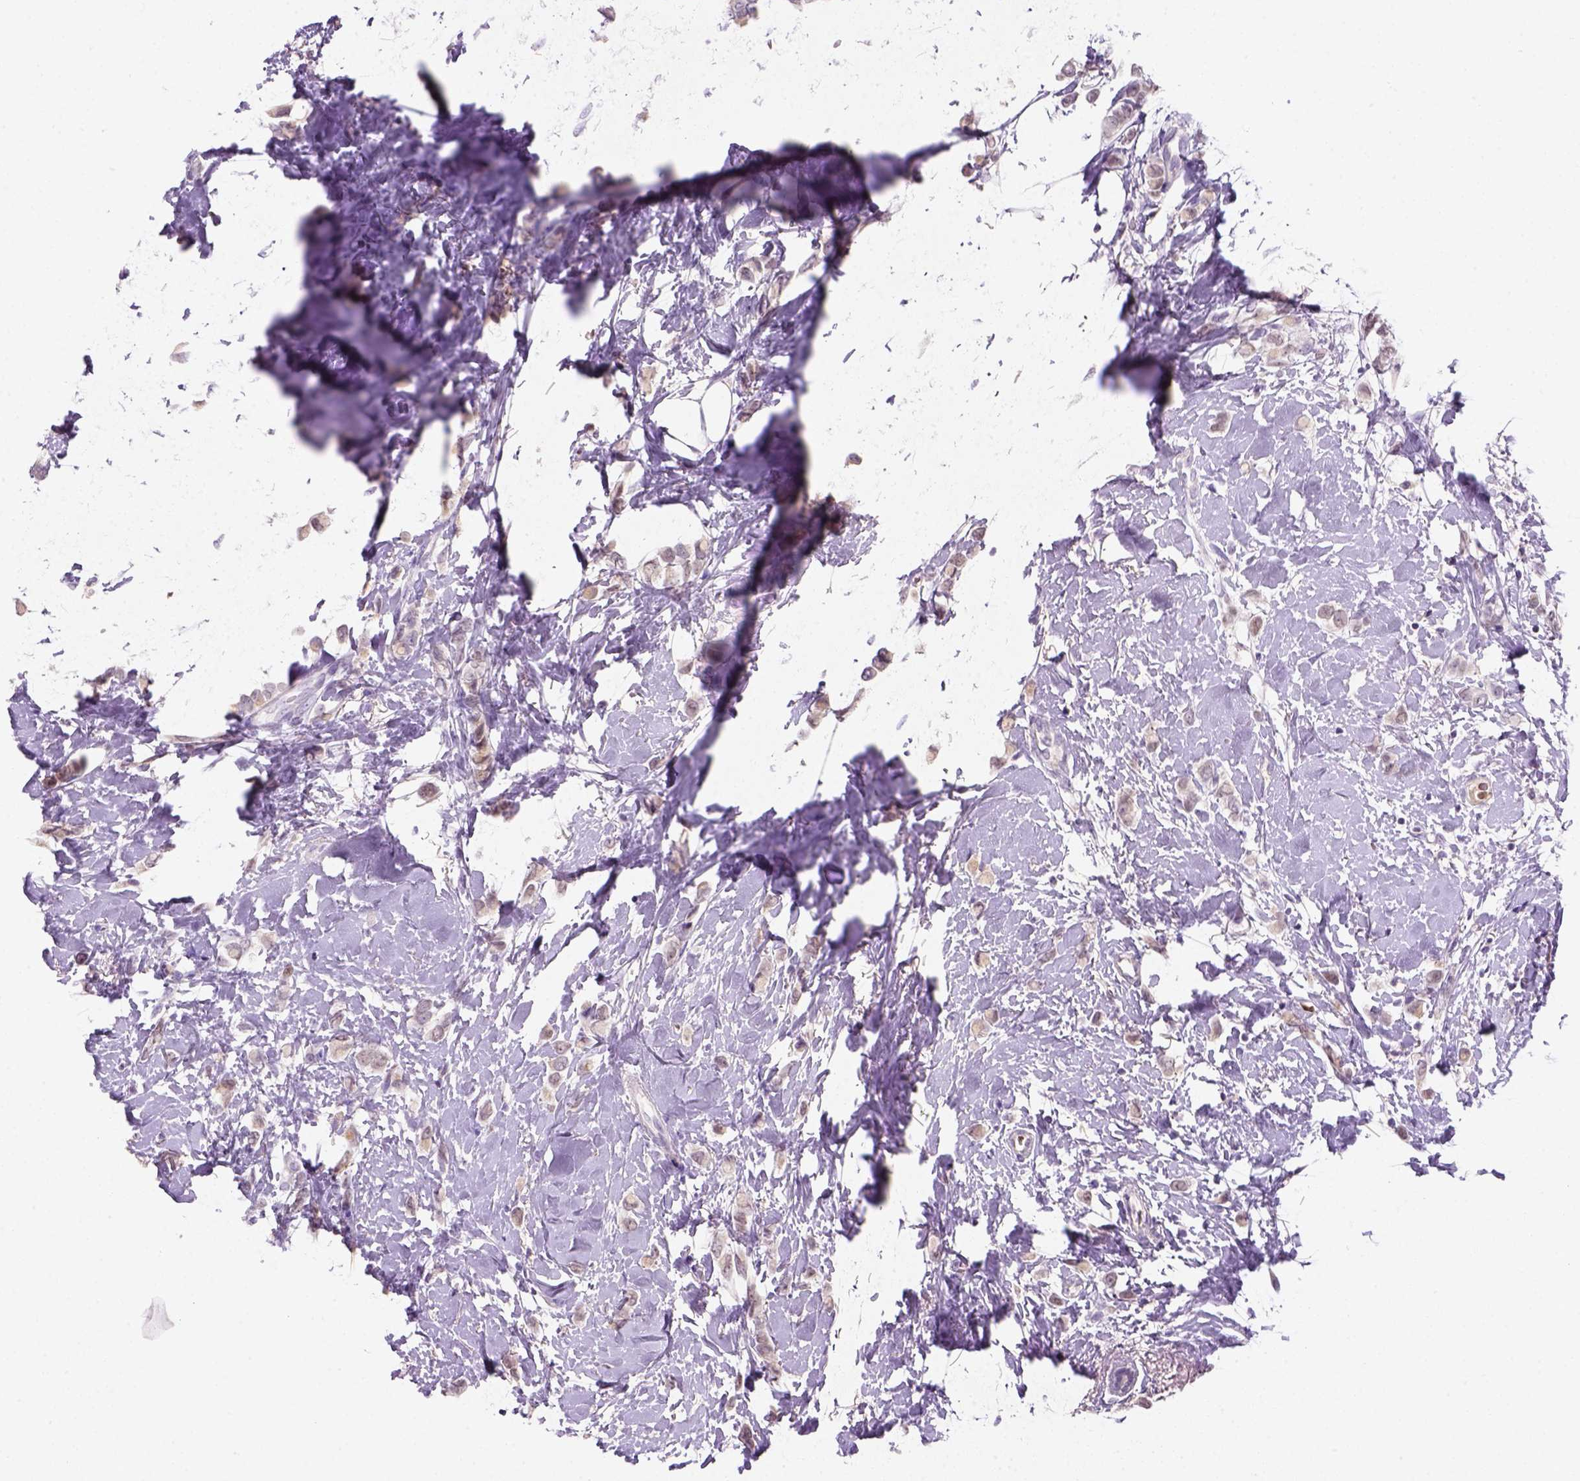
{"staining": {"intensity": "negative", "quantity": "none", "location": "none"}, "tissue": "breast cancer", "cell_type": "Tumor cells", "image_type": "cancer", "snomed": [{"axis": "morphology", "description": "Lobular carcinoma"}, {"axis": "topography", "description": "Breast"}], "caption": "DAB immunohistochemical staining of lobular carcinoma (breast) displays no significant expression in tumor cells.", "gene": "ZMAT4", "patient": {"sex": "female", "age": 66}}